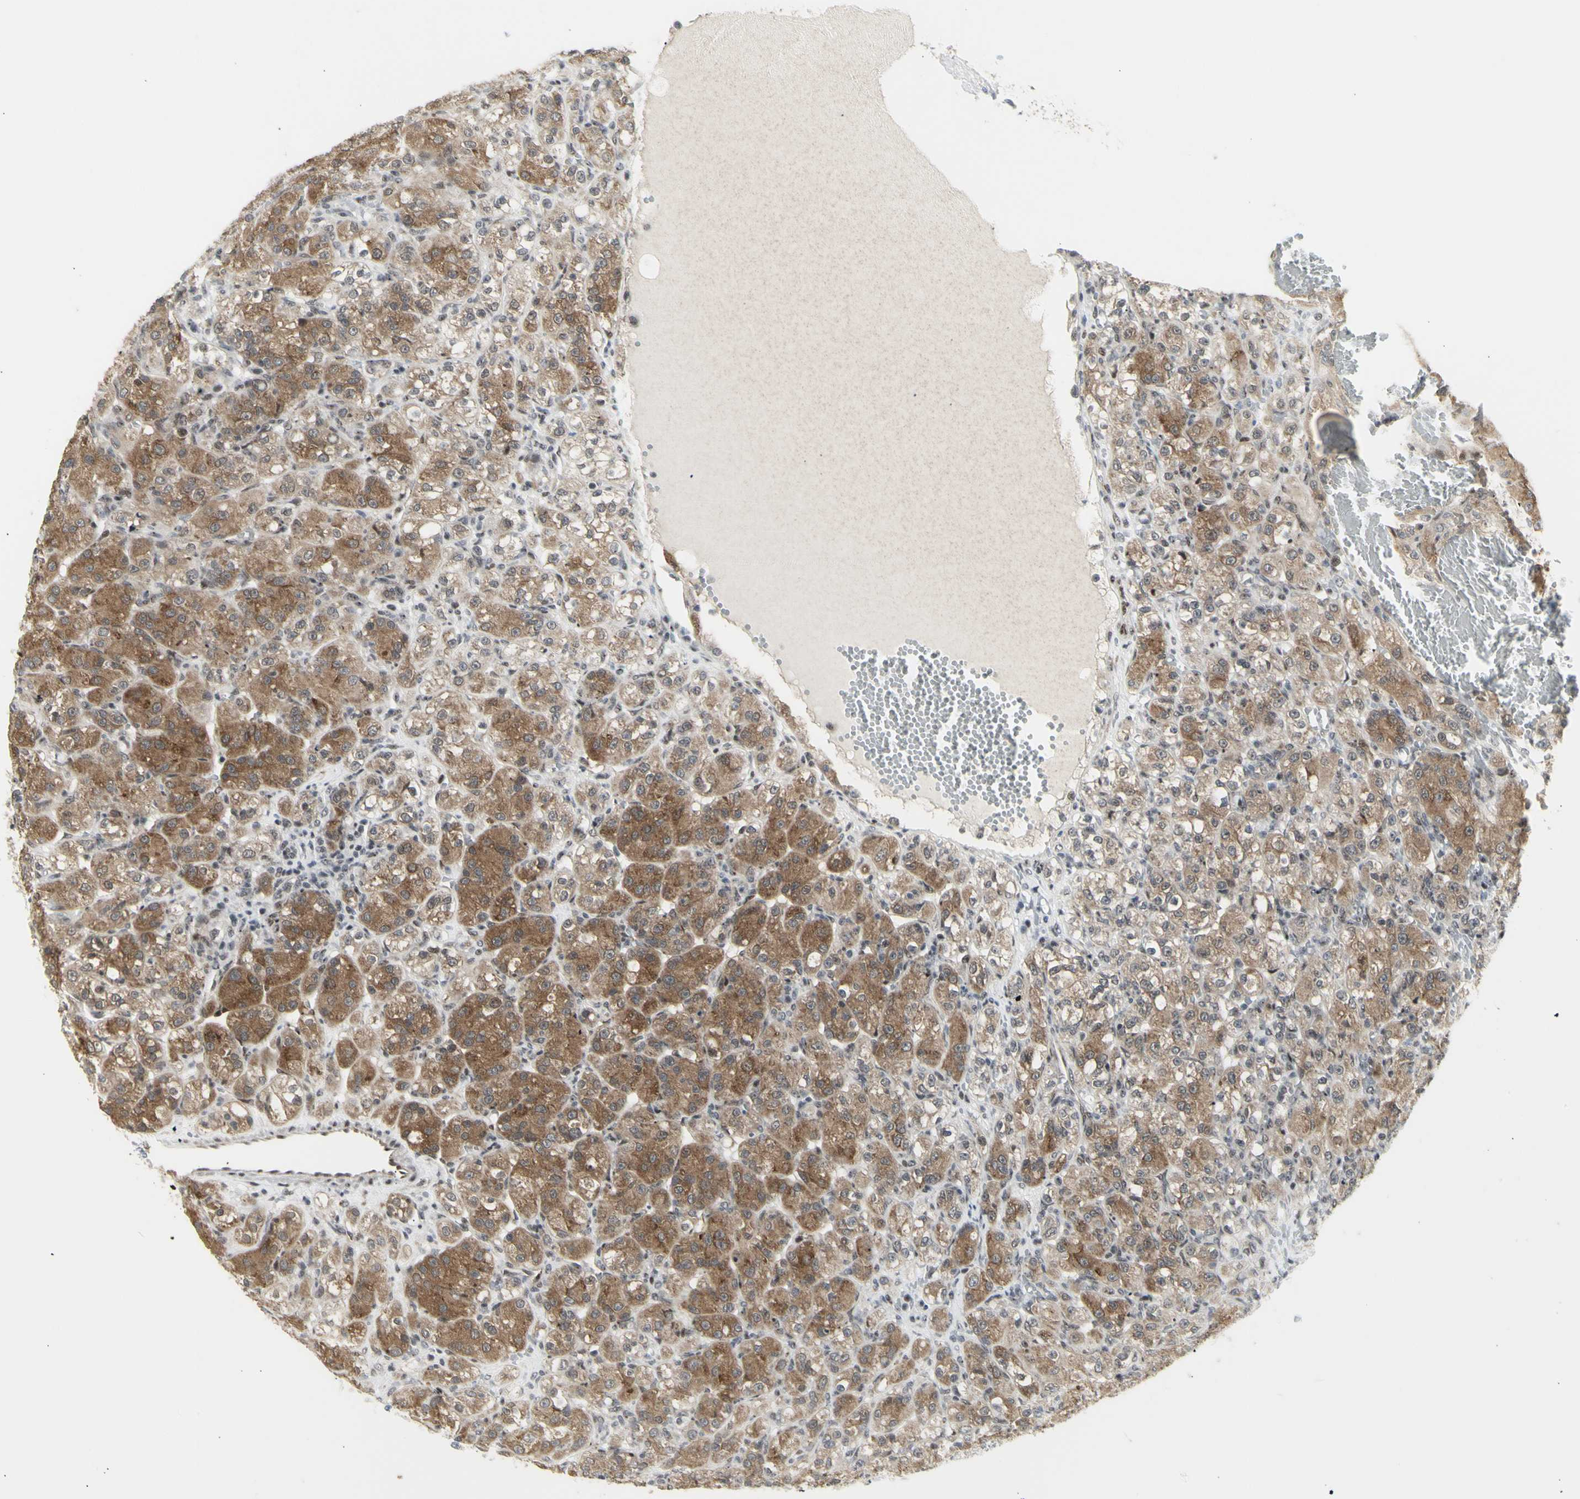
{"staining": {"intensity": "moderate", "quantity": ">75%", "location": "cytoplasmic/membranous"}, "tissue": "renal cancer", "cell_type": "Tumor cells", "image_type": "cancer", "snomed": [{"axis": "morphology", "description": "Adenocarcinoma, NOS"}, {"axis": "topography", "description": "Kidney"}], "caption": "A histopathology image showing moderate cytoplasmic/membranous staining in approximately >75% of tumor cells in renal adenocarcinoma, as visualized by brown immunohistochemical staining.", "gene": "DHRS7B", "patient": {"sex": "male", "age": 61}}